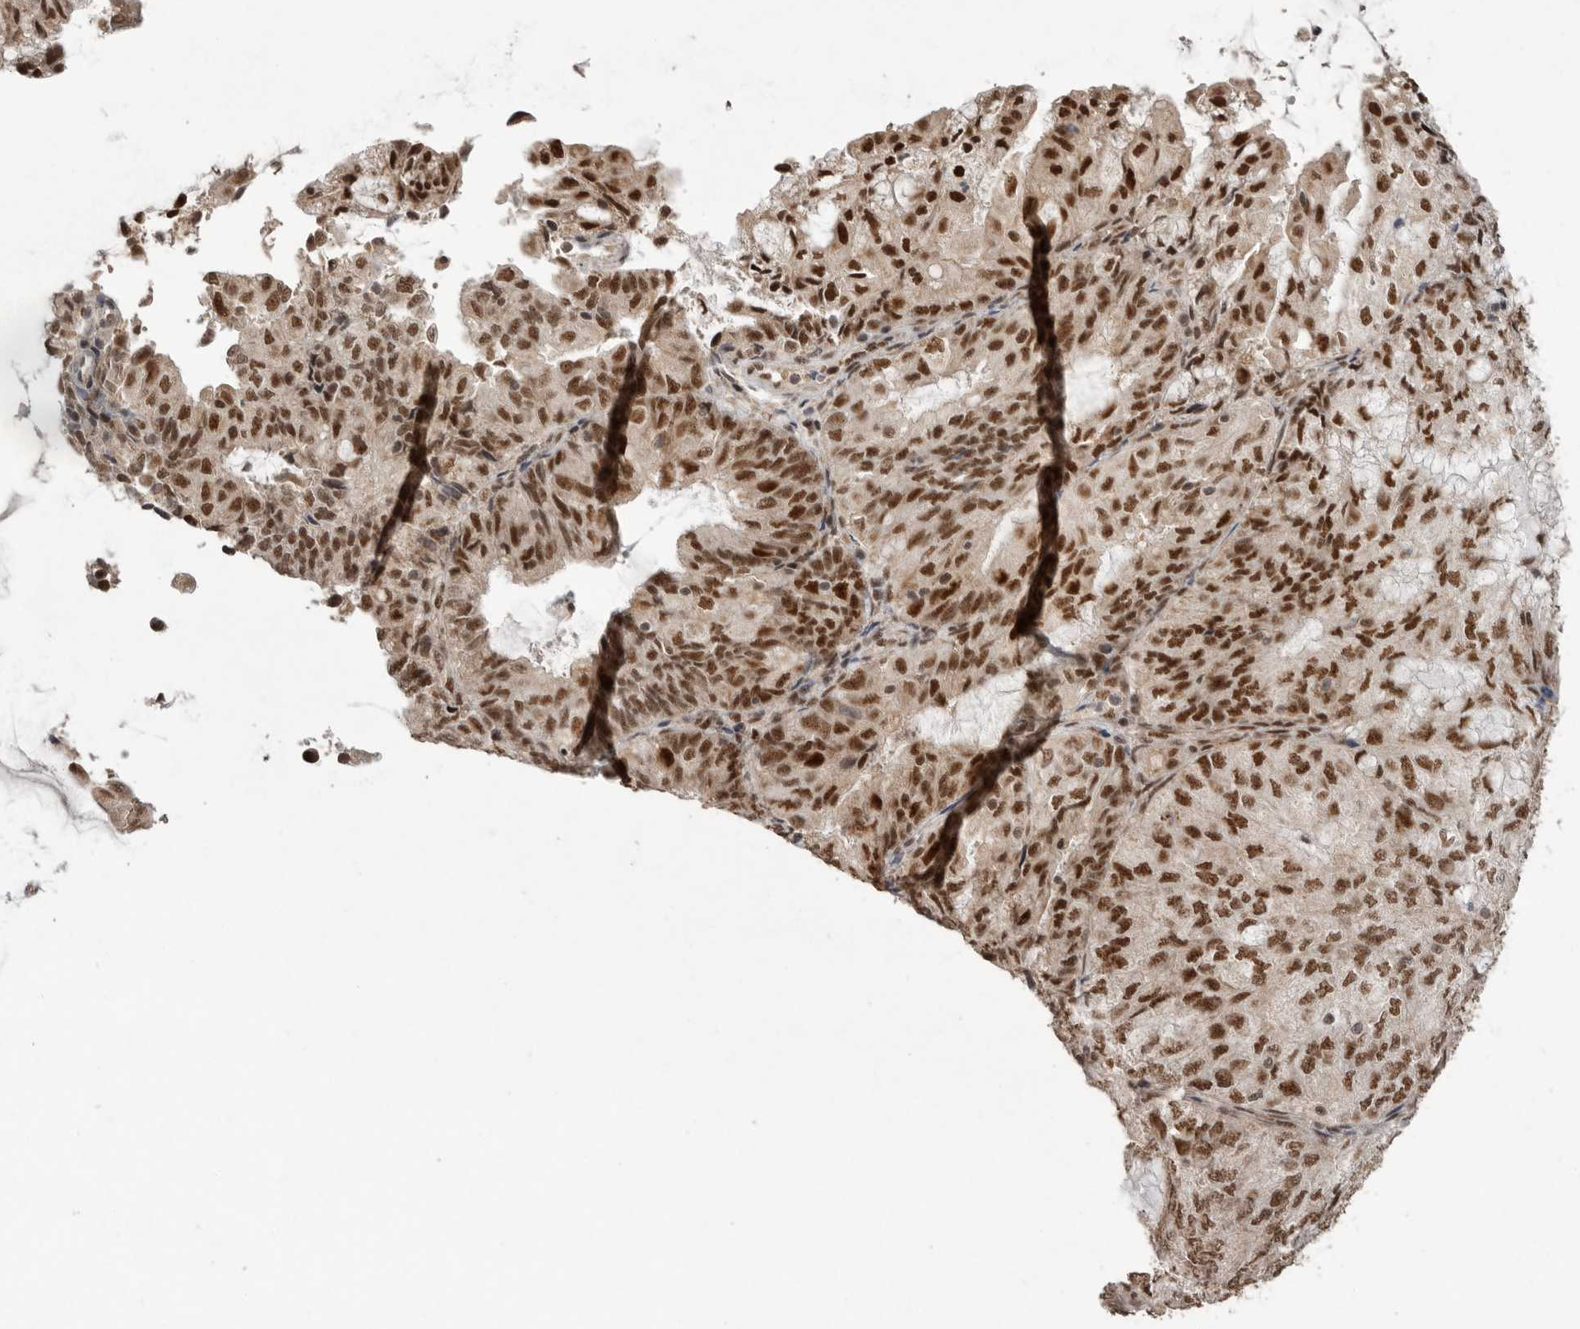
{"staining": {"intensity": "strong", "quantity": ">75%", "location": "nuclear"}, "tissue": "endometrial cancer", "cell_type": "Tumor cells", "image_type": "cancer", "snomed": [{"axis": "morphology", "description": "Adenocarcinoma, NOS"}, {"axis": "topography", "description": "Endometrium"}], "caption": "DAB immunohistochemical staining of human endometrial adenocarcinoma shows strong nuclear protein positivity in about >75% of tumor cells.", "gene": "PPP1R10", "patient": {"sex": "female", "age": 81}}